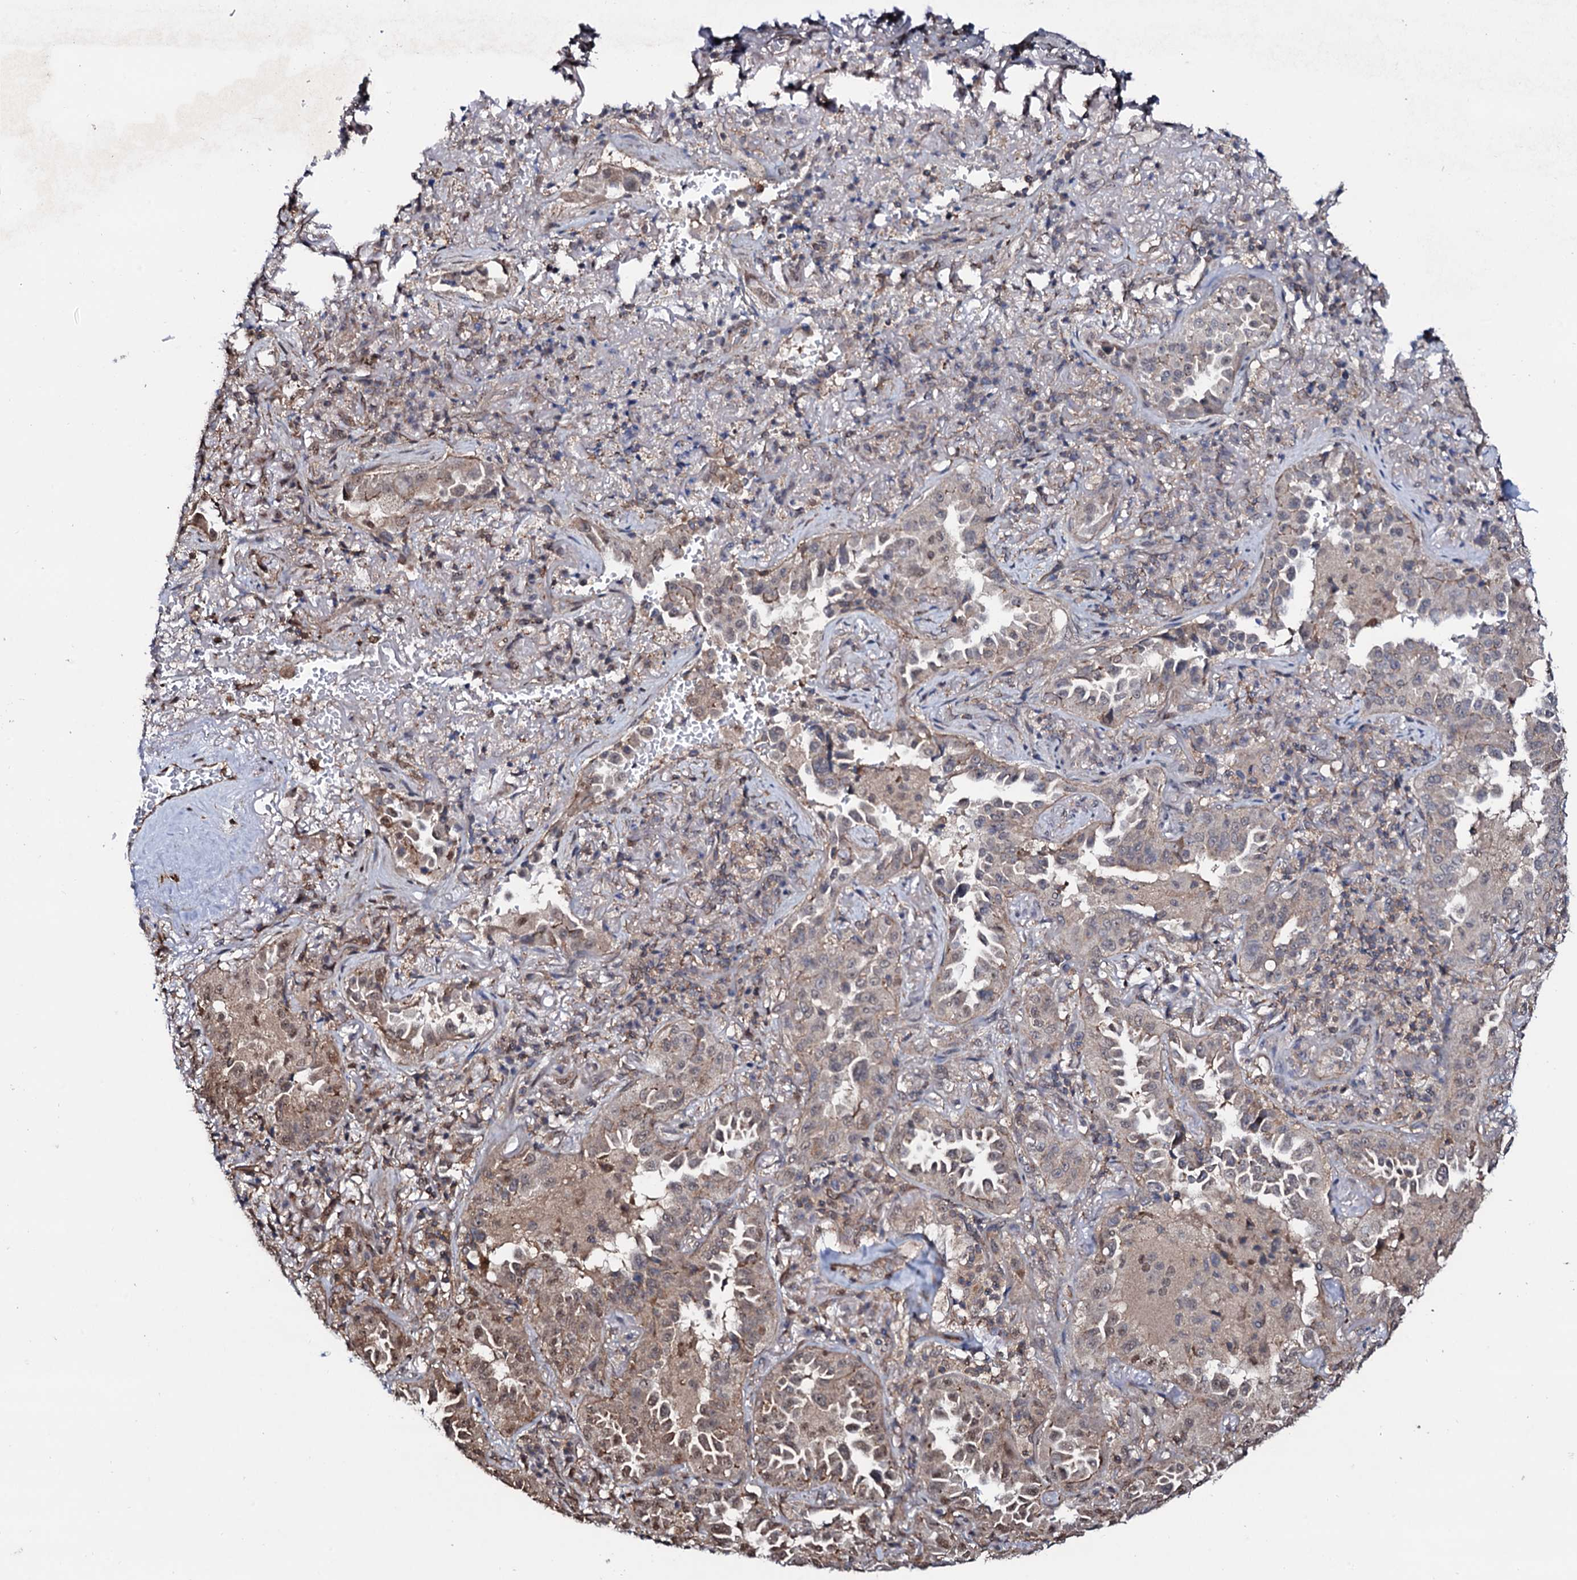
{"staining": {"intensity": "moderate", "quantity": "<25%", "location": "cytoplasmic/membranous,nuclear"}, "tissue": "lung cancer", "cell_type": "Tumor cells", "image_type": "cancer", "snomed": [{"axis": "morphology", "description": "Adenocarcinoma, NOS"}, {"axis": "topography", "description": "Lung"}], "caption": "Immunohistochemistry (IHC) image of lung cancer stained for a protein (brown), which reveals low levels of moderate cytoplasmic/membranous and nuclear staining in approximately <25% of tumor cells.", "gene": "COG6", "patient": {"sex": "female", "age": 69}}